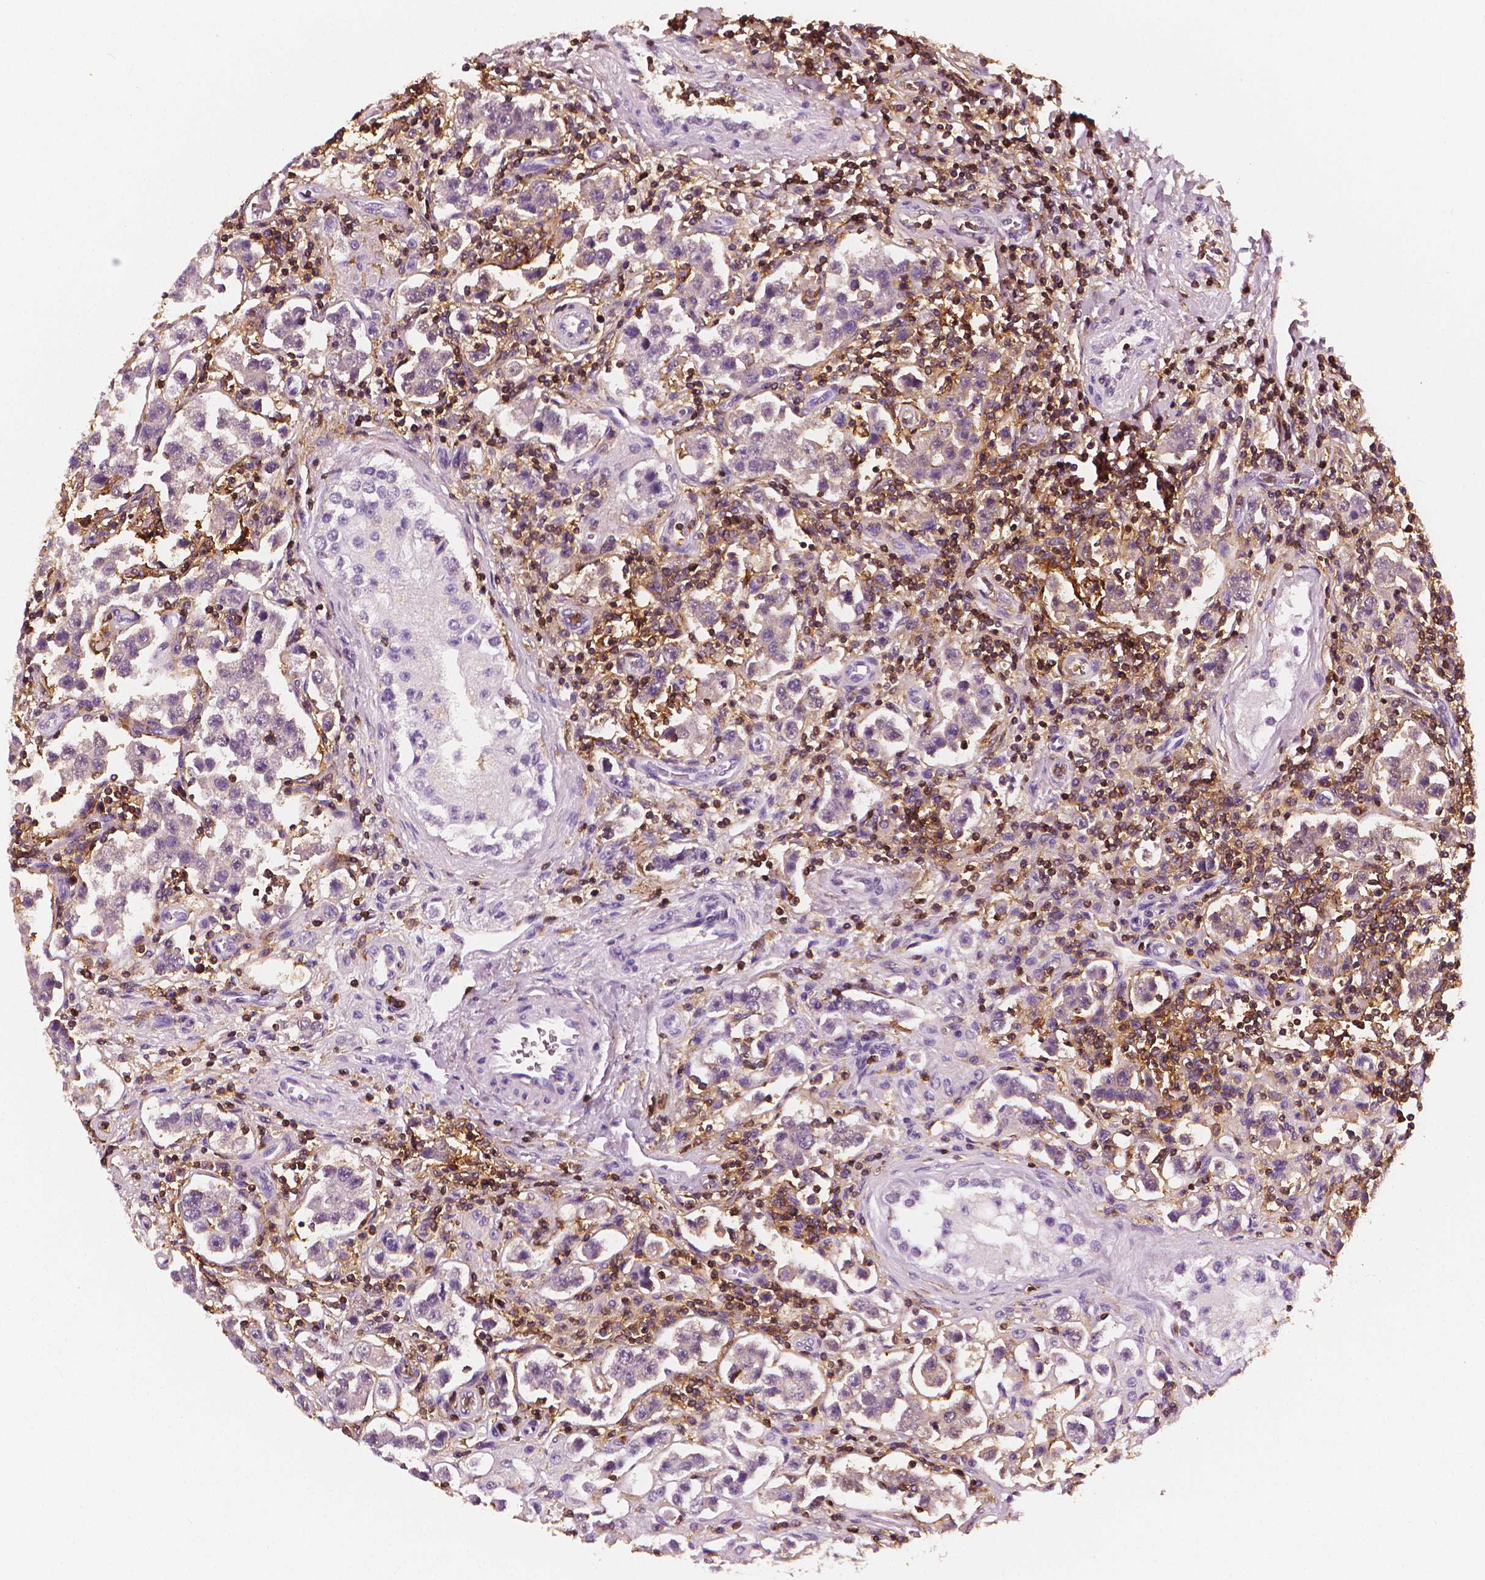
{"staining": {"intensity": "negative", "quantity": "none", "location": "none"}, "tissue": "testis cancer", "cell_type": "Tumor cells", "image_type": "cancer", "snomed": [{"axis": "morphology", "description": "Seminoma, NOS"}, {"axis": "topography", "description": "Testis"}], "caption": "Testis seminoma was stained to show a protein in brown. There is no significant positivity in tumor cells. (Stains: DAB (3,3'-diaminobenzidine) immunohistochemistry with hematoxylin counter stain, Microscopy: brightfield microscopy at high magnification).", "gene": "PTPRC", "patient": {"sex": "male", "age": 37}}